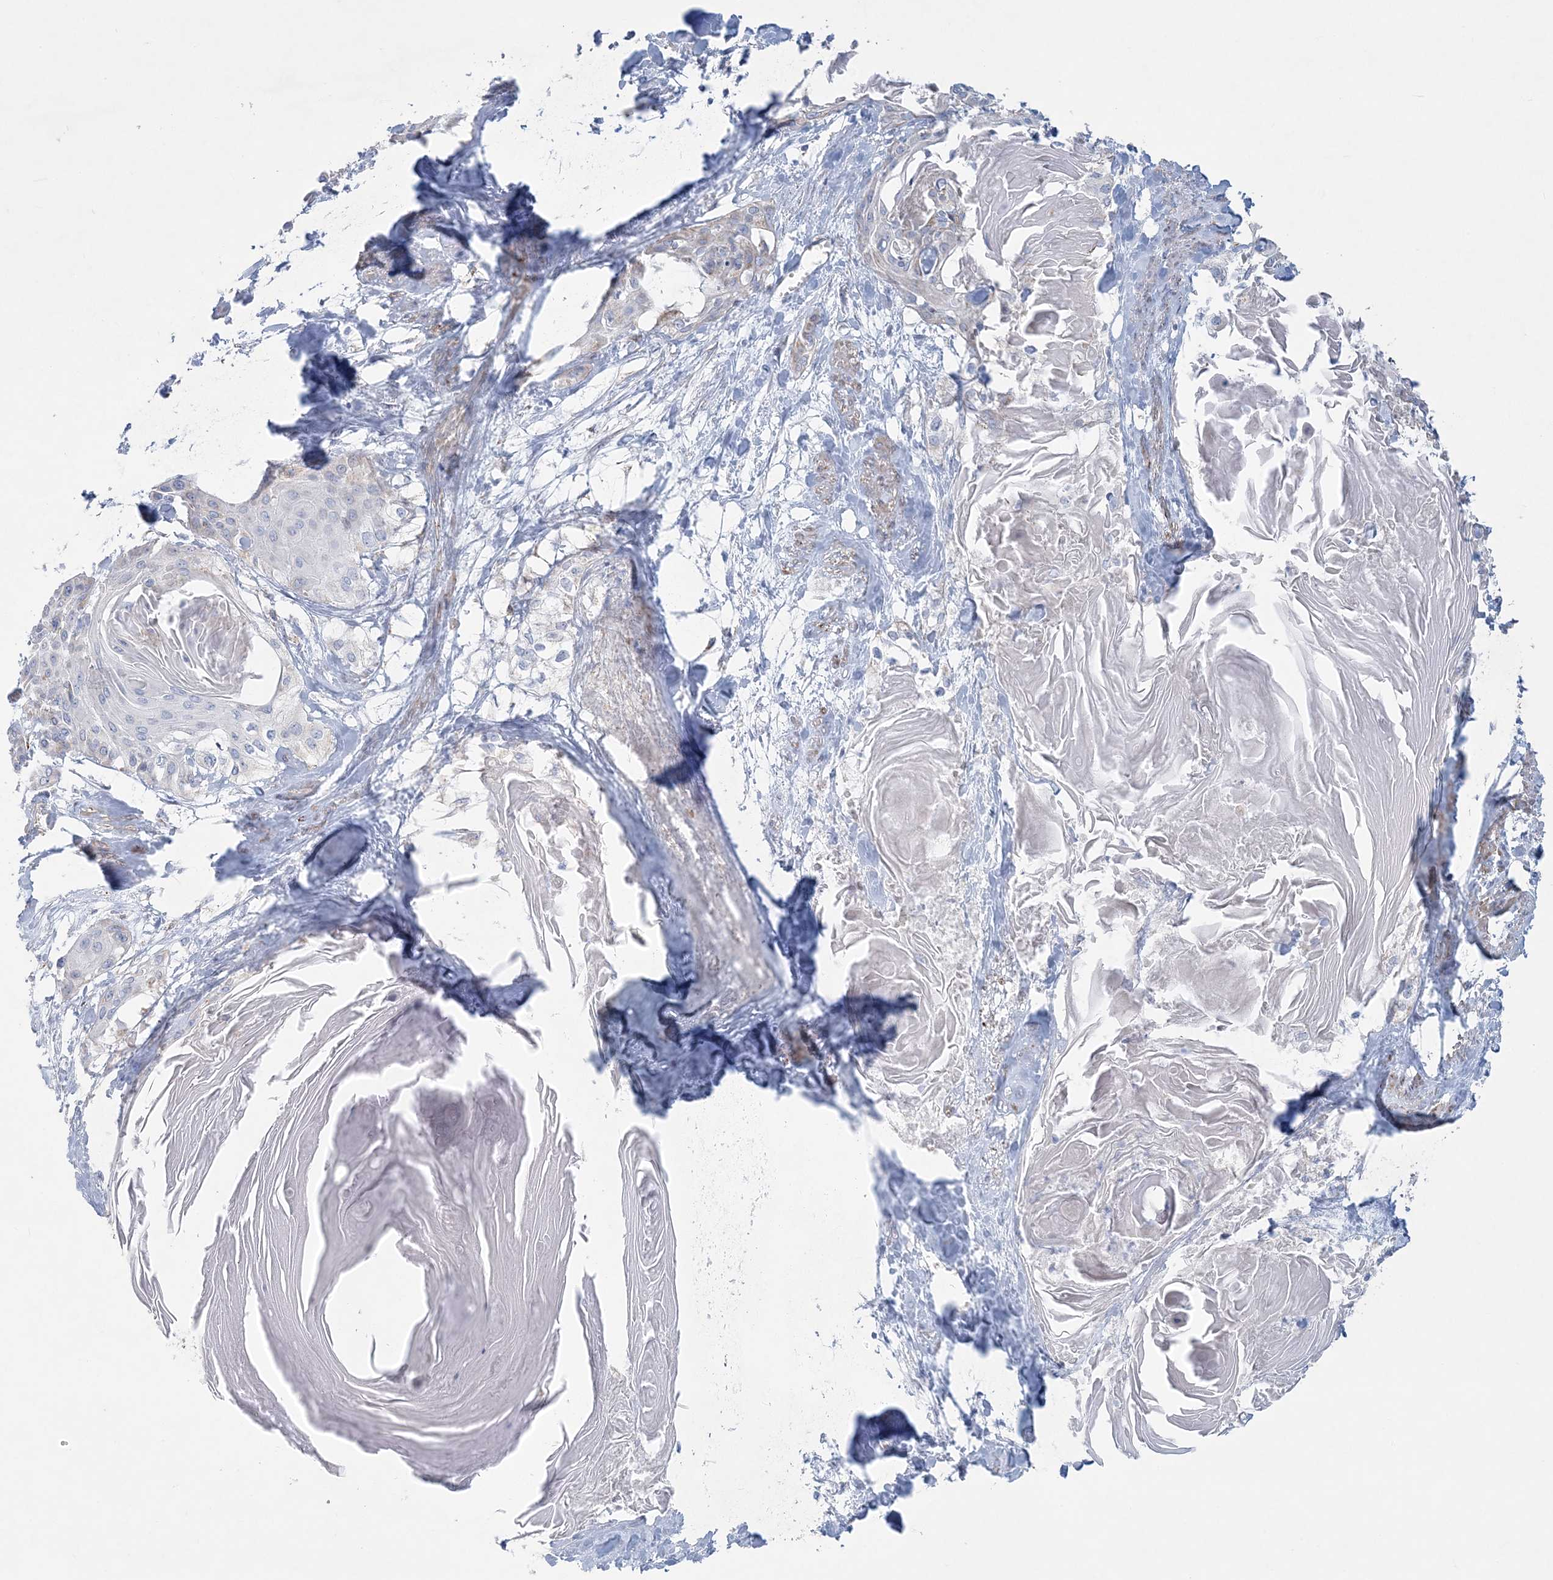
{"staining": {"intensity": "negative", "quantity": "none", "location": "none"}, "tissue": "cervical cancer", "cell_type": "Tumor cells", "image_type": "cancer", "snomed": [{"axis": "morphology", "description": "Squamous cell carcinoma, NOS"}, {"axis": "topography", "description": "Cervix"}], "caption": "Immunohistochemistry (IHC) photomicrograph of neoplastic tissue: human squamous cell carcinoma (cervical) stained with DAB shows no significant protein expression in tumor cells.", "gene": "TBC1D7", "patient": {"sex": "female", "age": 57}}